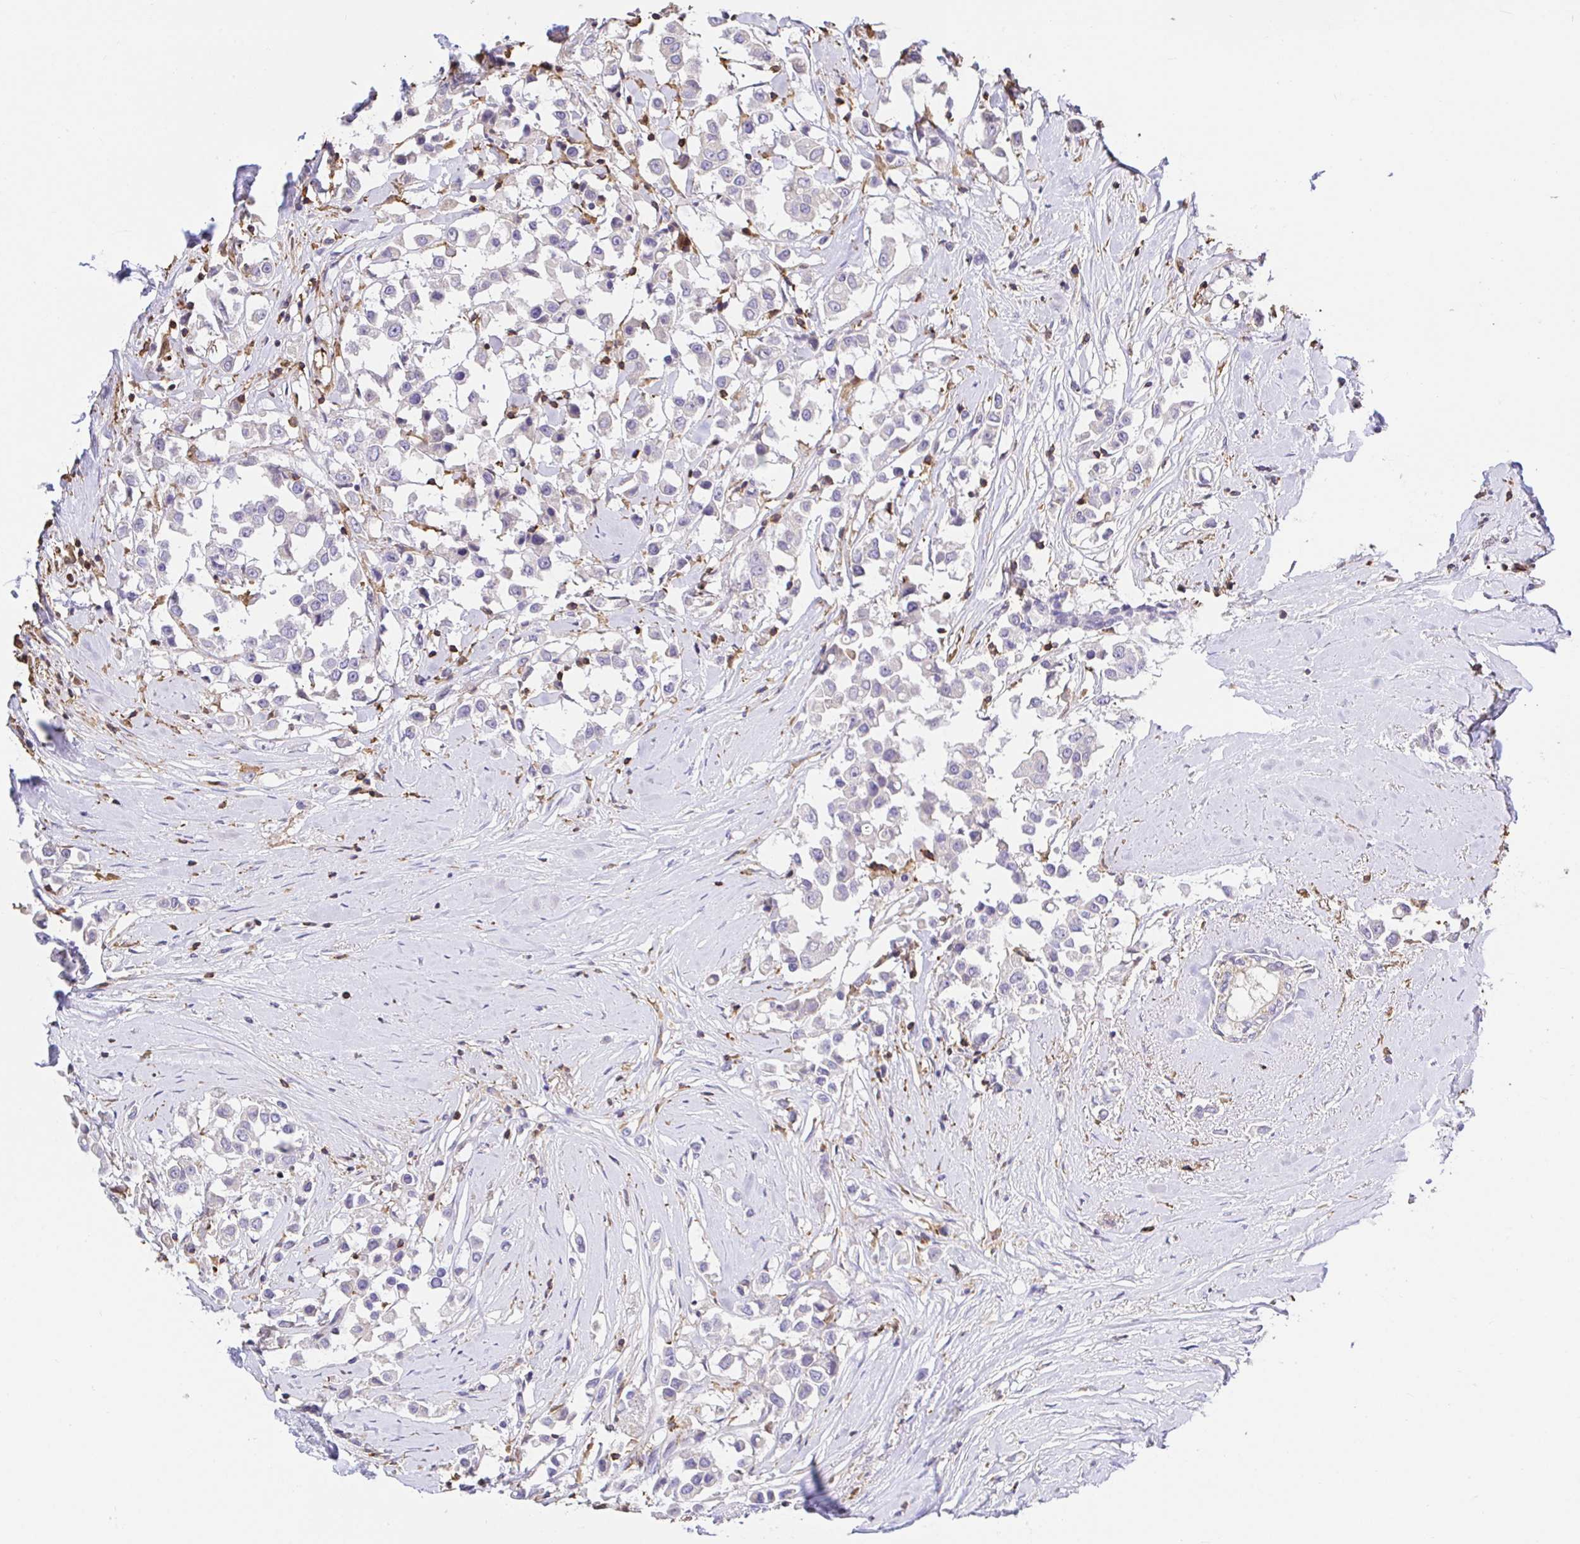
{"staining": {"intensity": "negative", "quantity": "none", "location": "none"}, "tissue": "breast cancer", "cell_type": "Tumor cells", "image_type": "cancer", "snomed": [{"axis": "morphology", "description": "Duct carcinoma"}, {"axis": "topography", "description": "Breast"}], "caption": "Image shows no significant protein positivity in tumor cells of intraductal carcinoma (breast).", "gene": "SKAP1", "patient": {"sex": "female", "age": 61}}